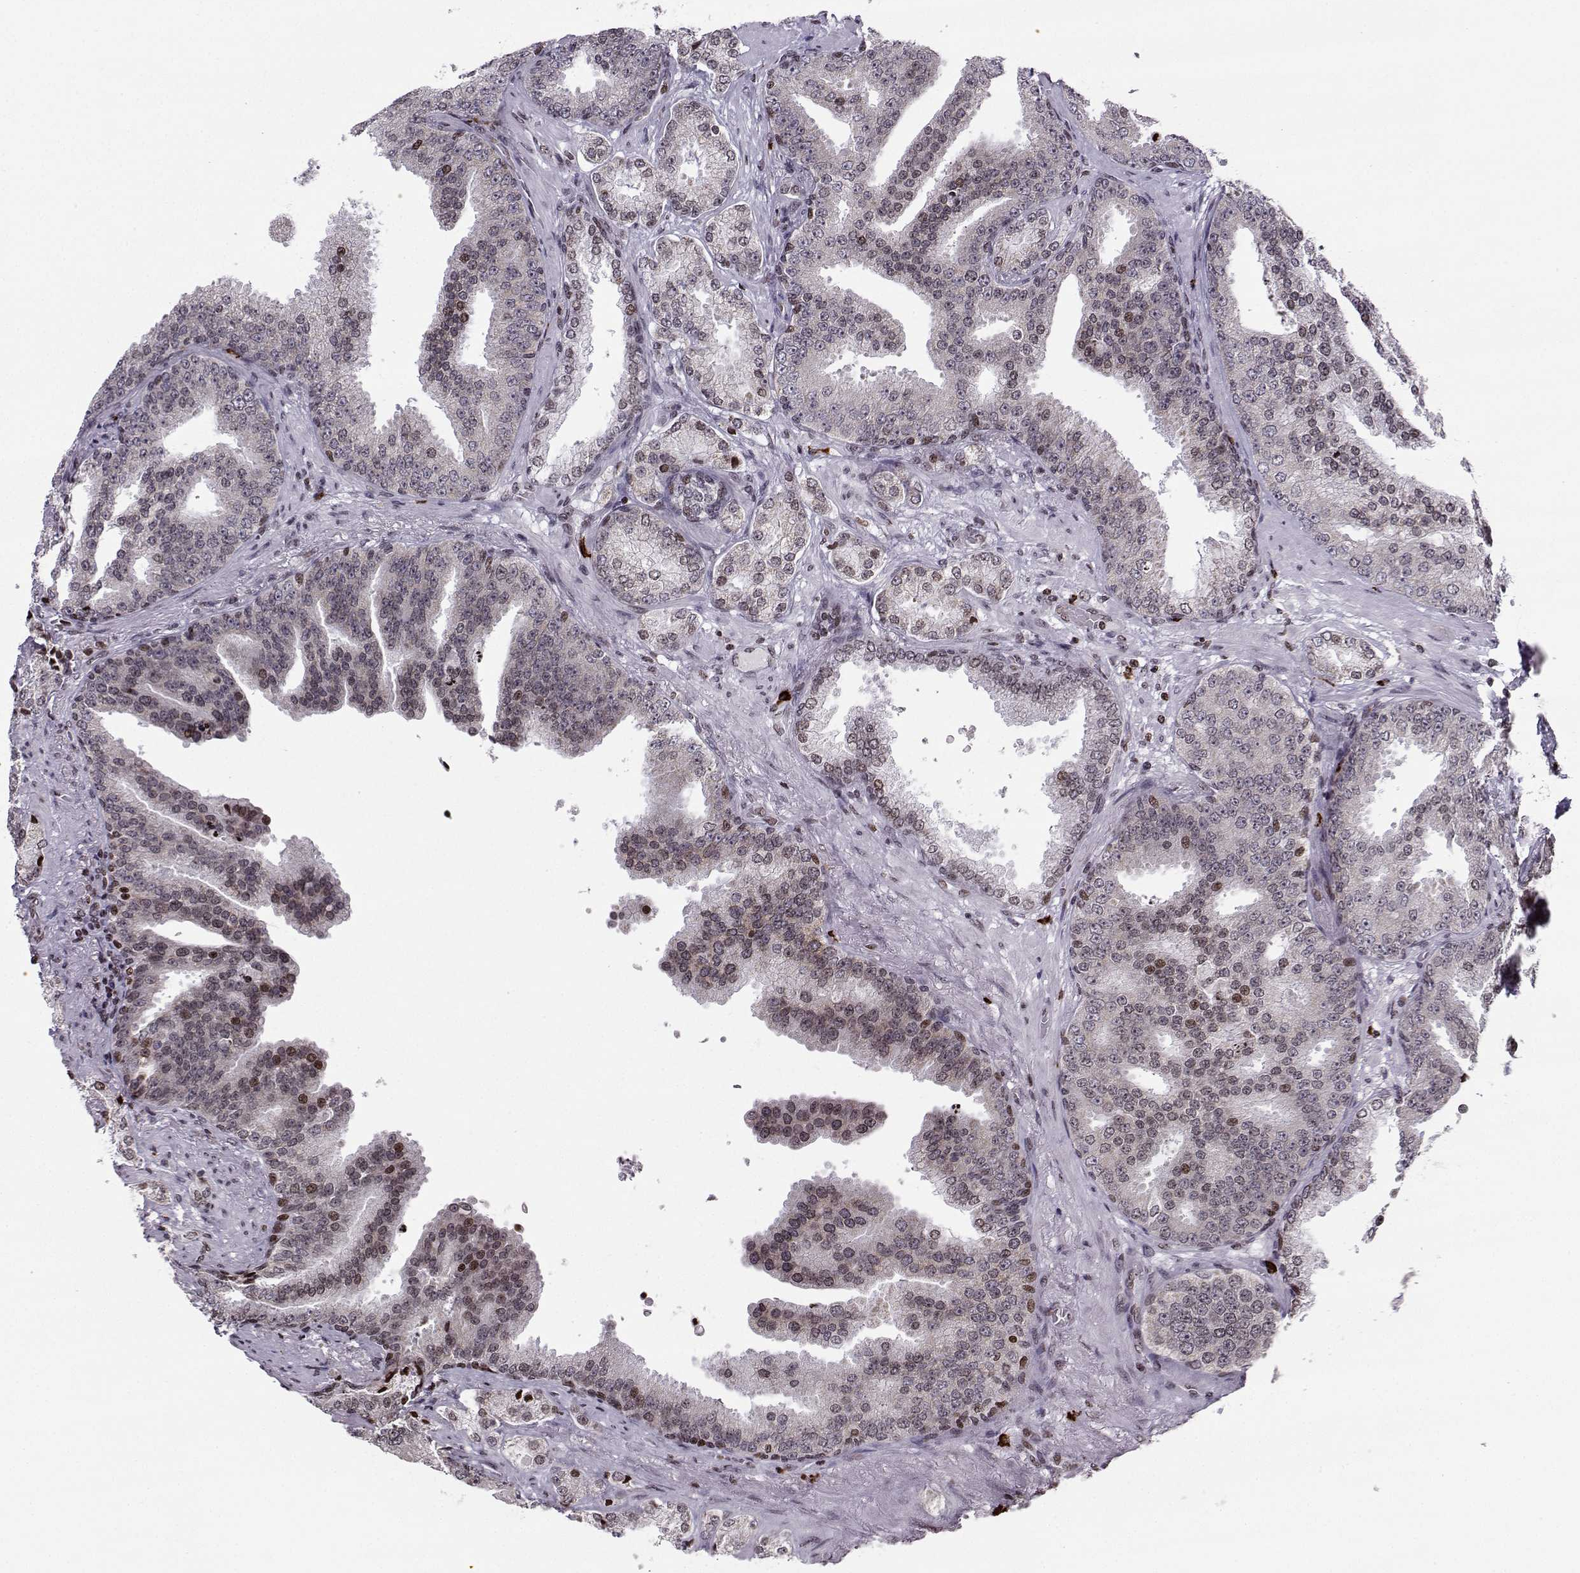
{"staining": {"intensity": "moderate", "quantity": "<25%", "location": "nuclear"}, "tissue": "prostate cancer", "cell_type": "Tumor cells", "image_type": "cancer", "snomed": [{"axis": "morphology", "description": "Adenocarcinoma, Low grade"}, {"axis": "topography", "description": "Prostate"}], "caption": "Immunohistochemical staining of prostate low-grade adenocarcinoma displays moderate nuclear protein positivity in about <25% of tumor cells.", "gene": "ZNF19", "patient": {"sex": "male", "age": 68}}